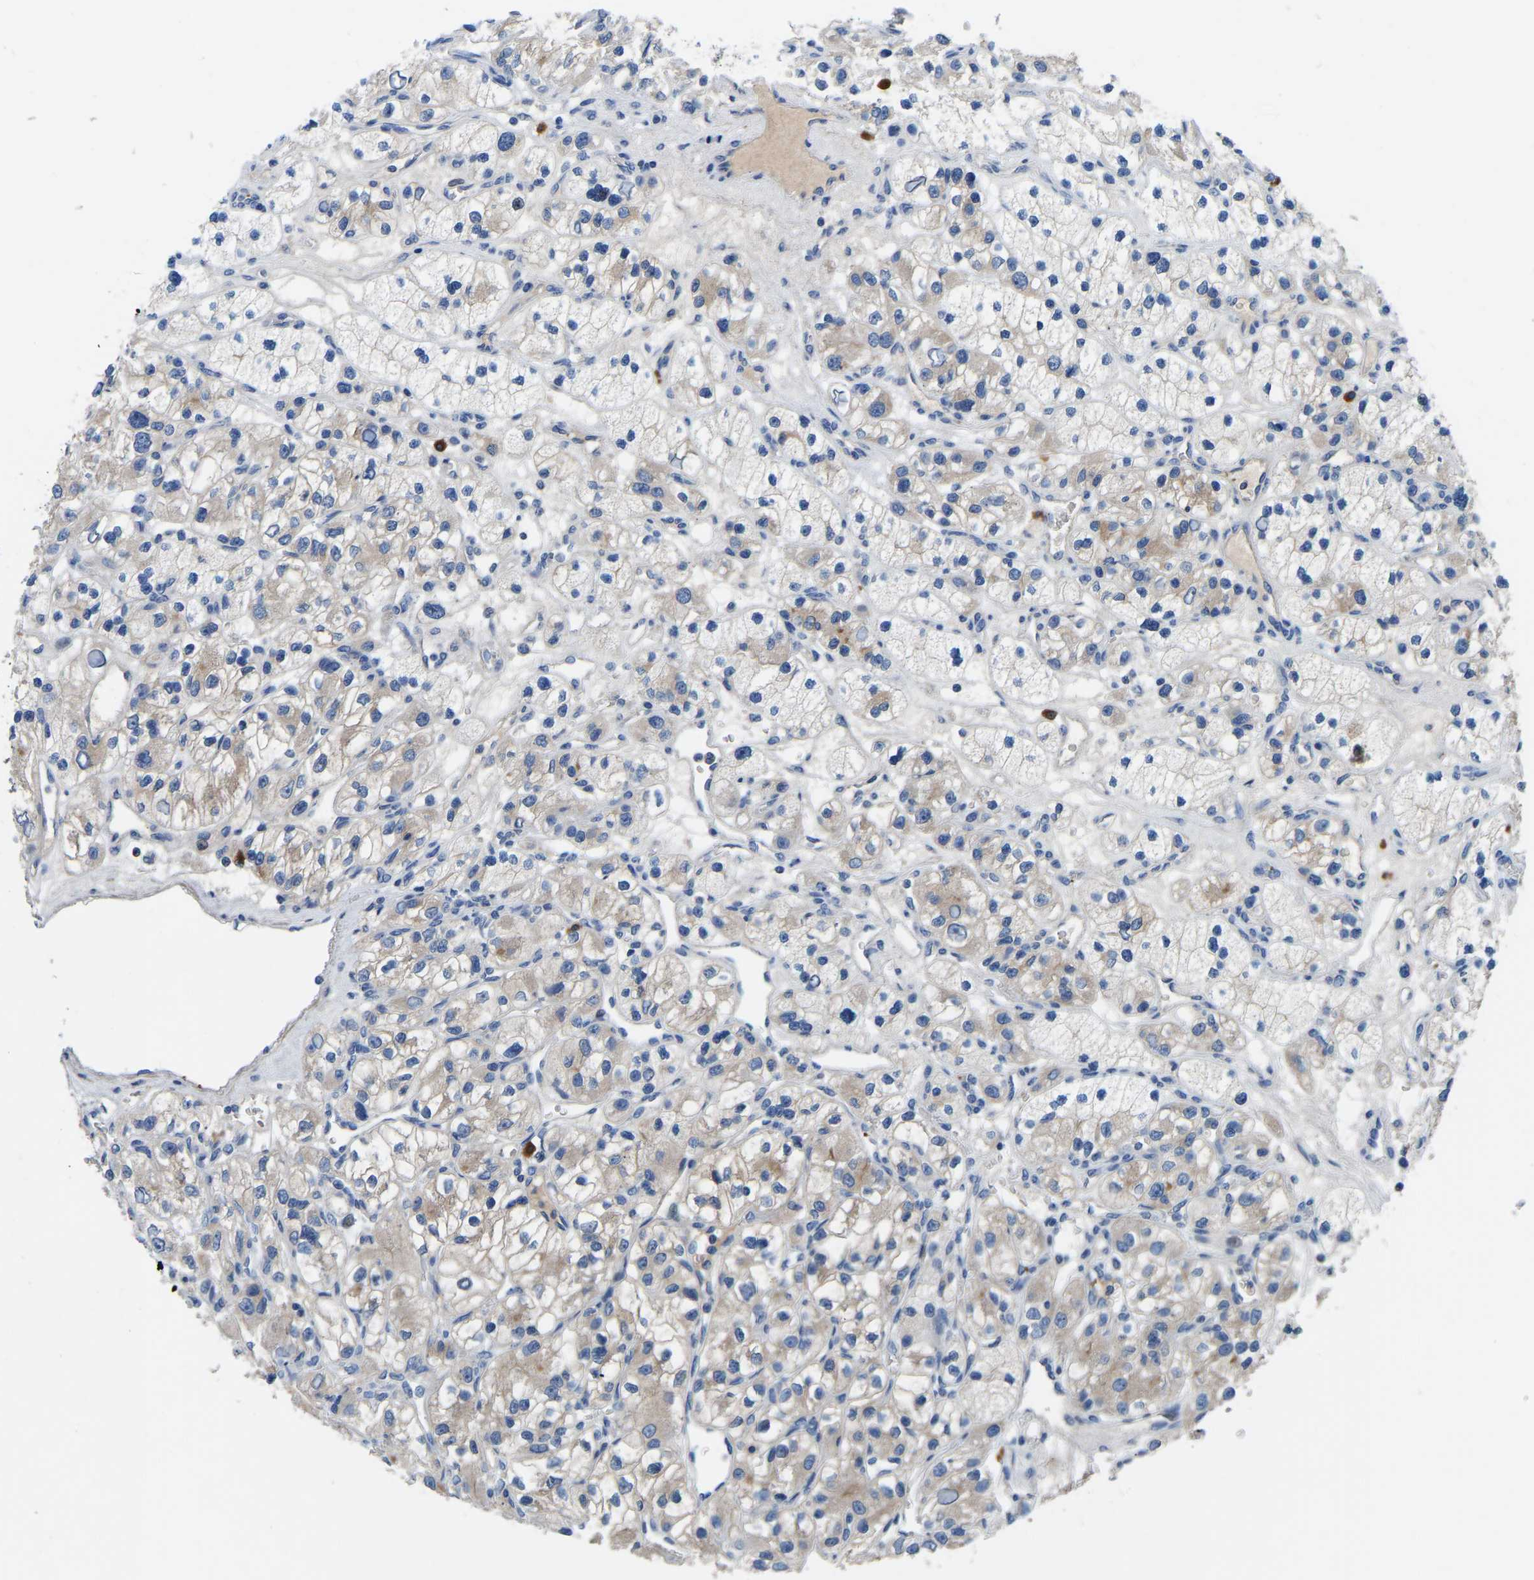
{"staining": {"intensity": "weak", "quantity": ">75%", "location": "cytoplasmic/membranous"}, "tissue": "renal cancer", "cell_type": "Tumor cells", "image_type": "cancer", "snomed": [{"axis": "morphology", "description": "Adenocarcinoma, NOS"}, {"axis": "topography", "description": "Kidney"}], "caption": "This micrograph exhibits immunohistochemistry (IHC) staining of human adenocarcinoma (renal), with low weak cytoplasmic/membranous expression in approximately >75% of tumor cells.", "gene": "RAB27B", "patient": {"sex": "female", "age": 57}}